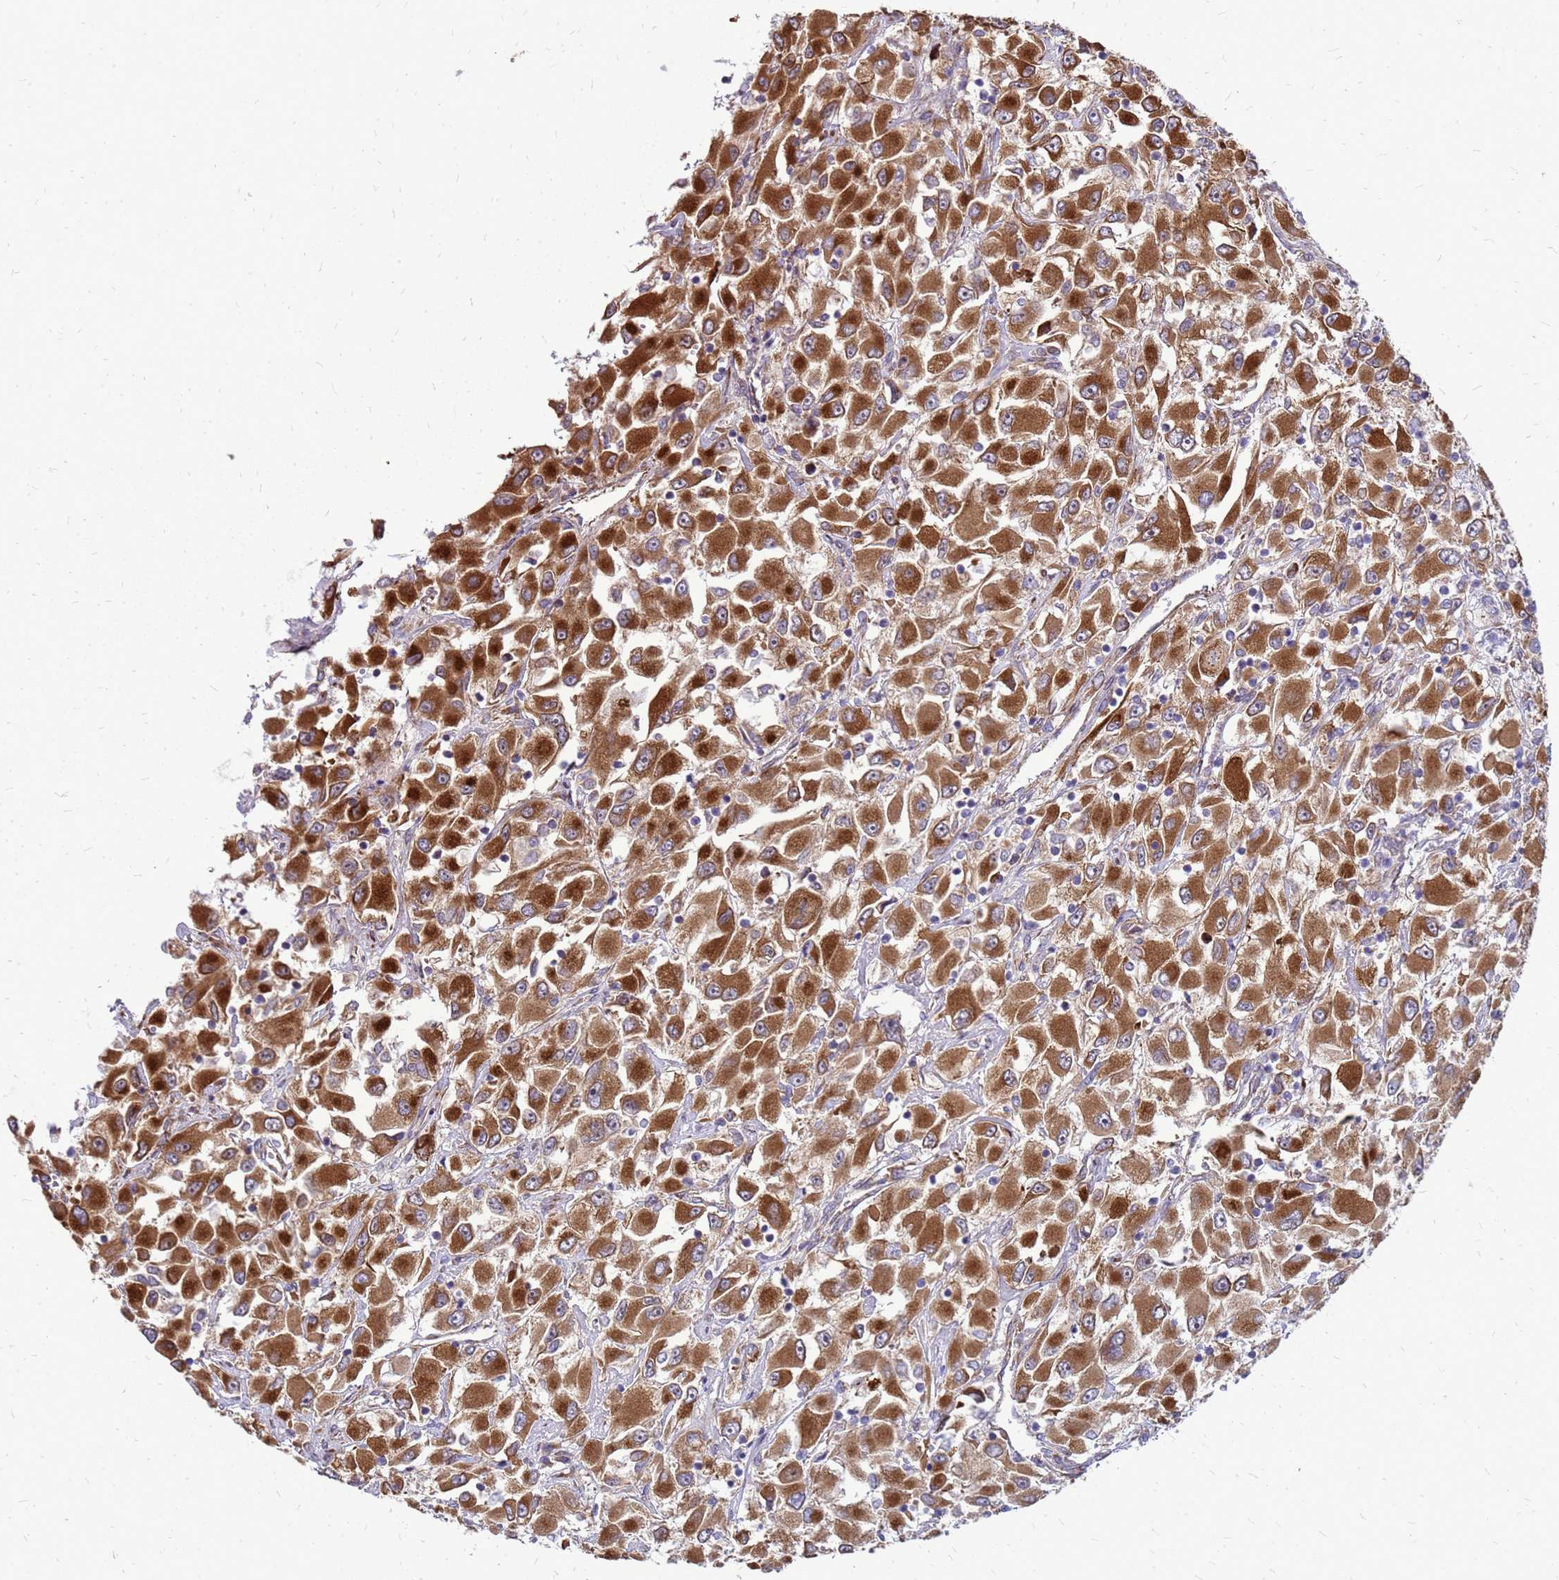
{"staining": {"intensity": "strong", "quantity": ">75%", "location": "cytoplasmic/membranous"}, "tissue": "renal cancer", "cell_type": "Tumor cells", "image_type": "cancer", "snomed": [{"axis": "morphology", "description": "Adenocarcinoma, NOS"}, {"axis": "topography", "description": "Kidney"}], "caption": "Strong cytoplasmic/membranous protein expression is appreciated in about >75% of tumor cells in adenocarcinoma (renal).", "gene": "FSTL4", "patient": {"sex": "female", "age": 52}}